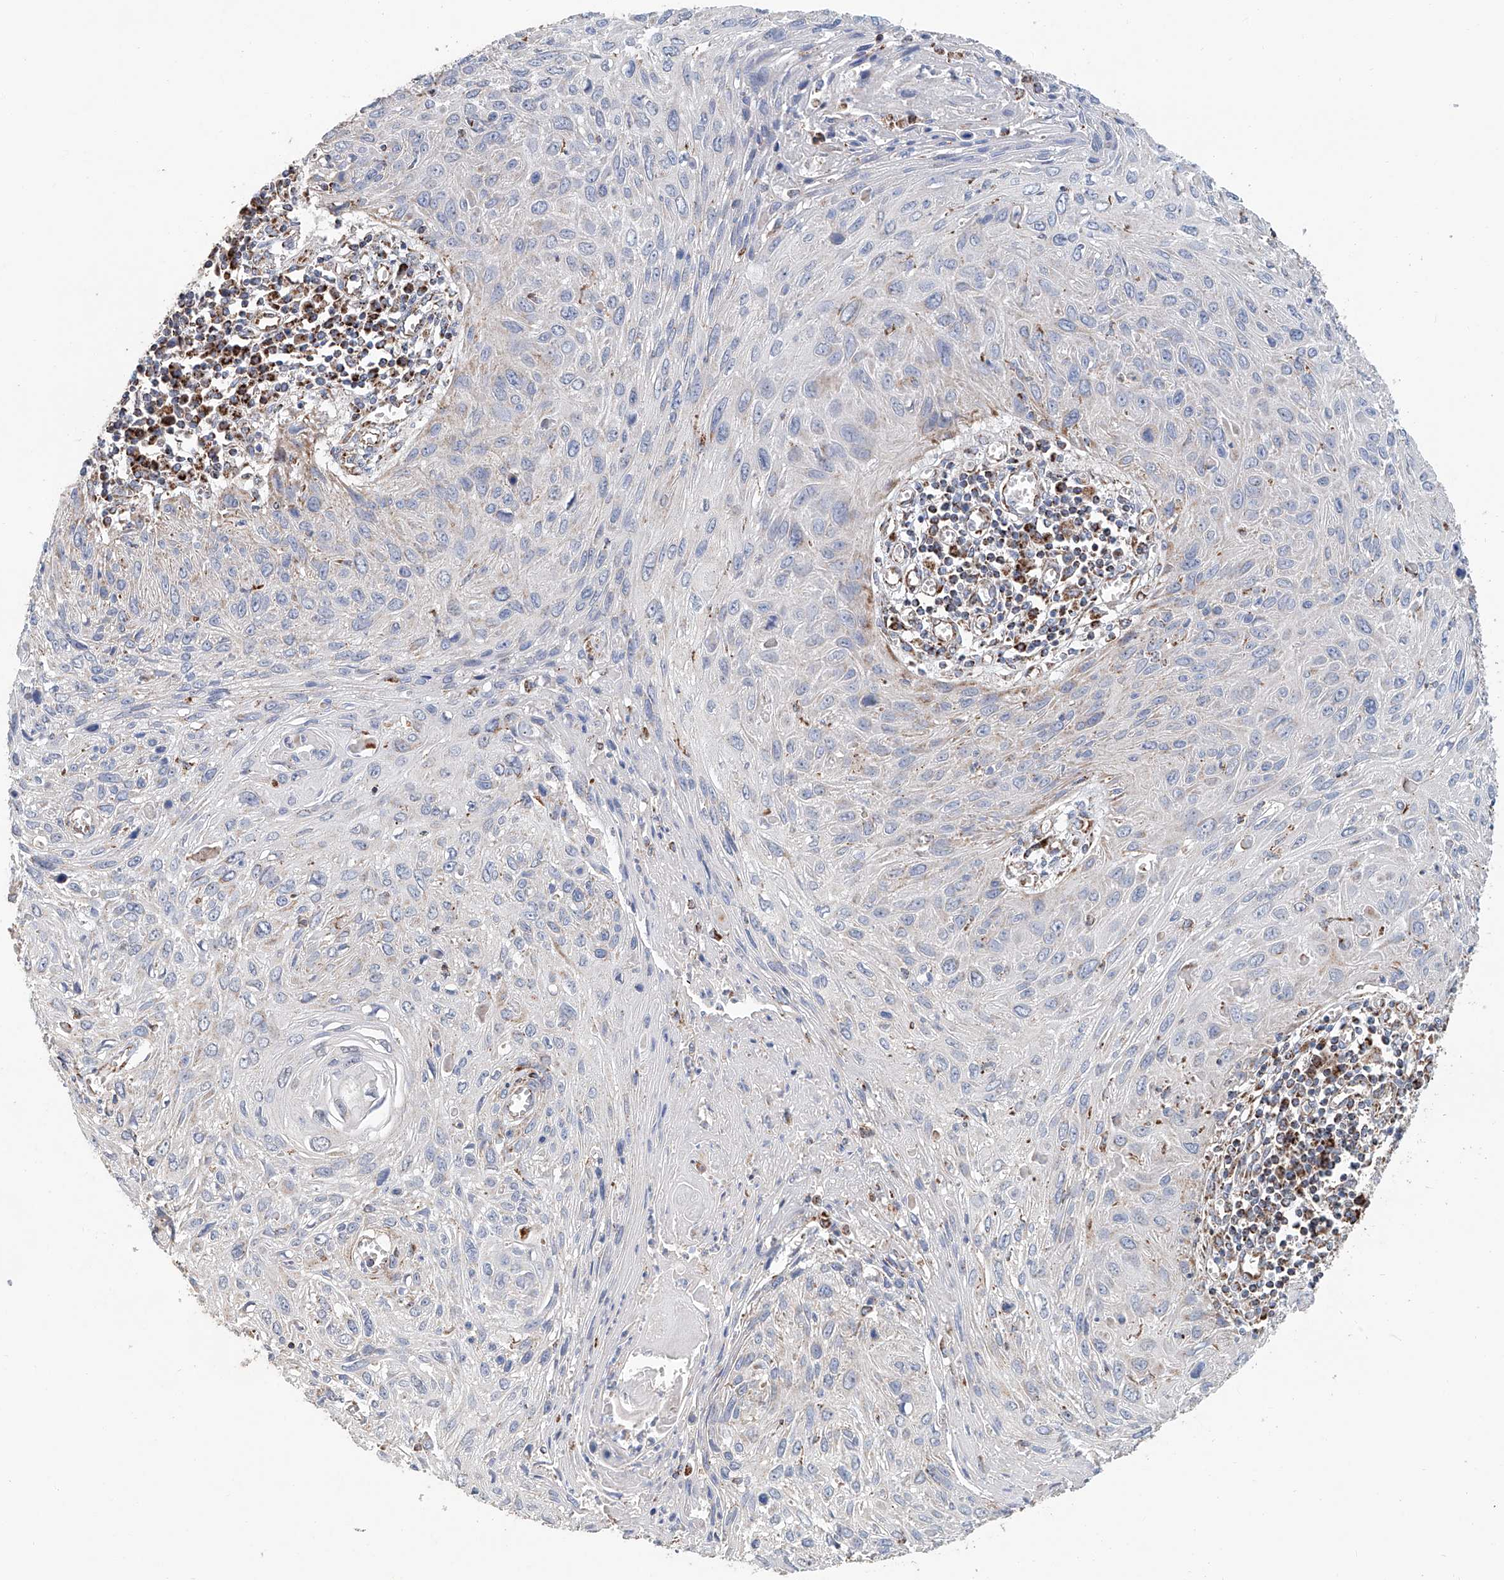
{"staining": {"intensity": "negative", "quantity": "none", "location": "none"}, "tissue": "cervical cancer", "cell_type": "Tumor cells", "image_type": "cancer", "snomed": [{"axis": "morphology", "description": "Squamous cell carcinoma, NOS"}, {"axis": "topography", "description": "Cervix"}], "caption": "Immunohistochemical staining of human cervical squamous cell carcinoma displays no significant staining in tumor cells.", "gene": "MCL1", "patient": {"sex": "female", "age": 51}}